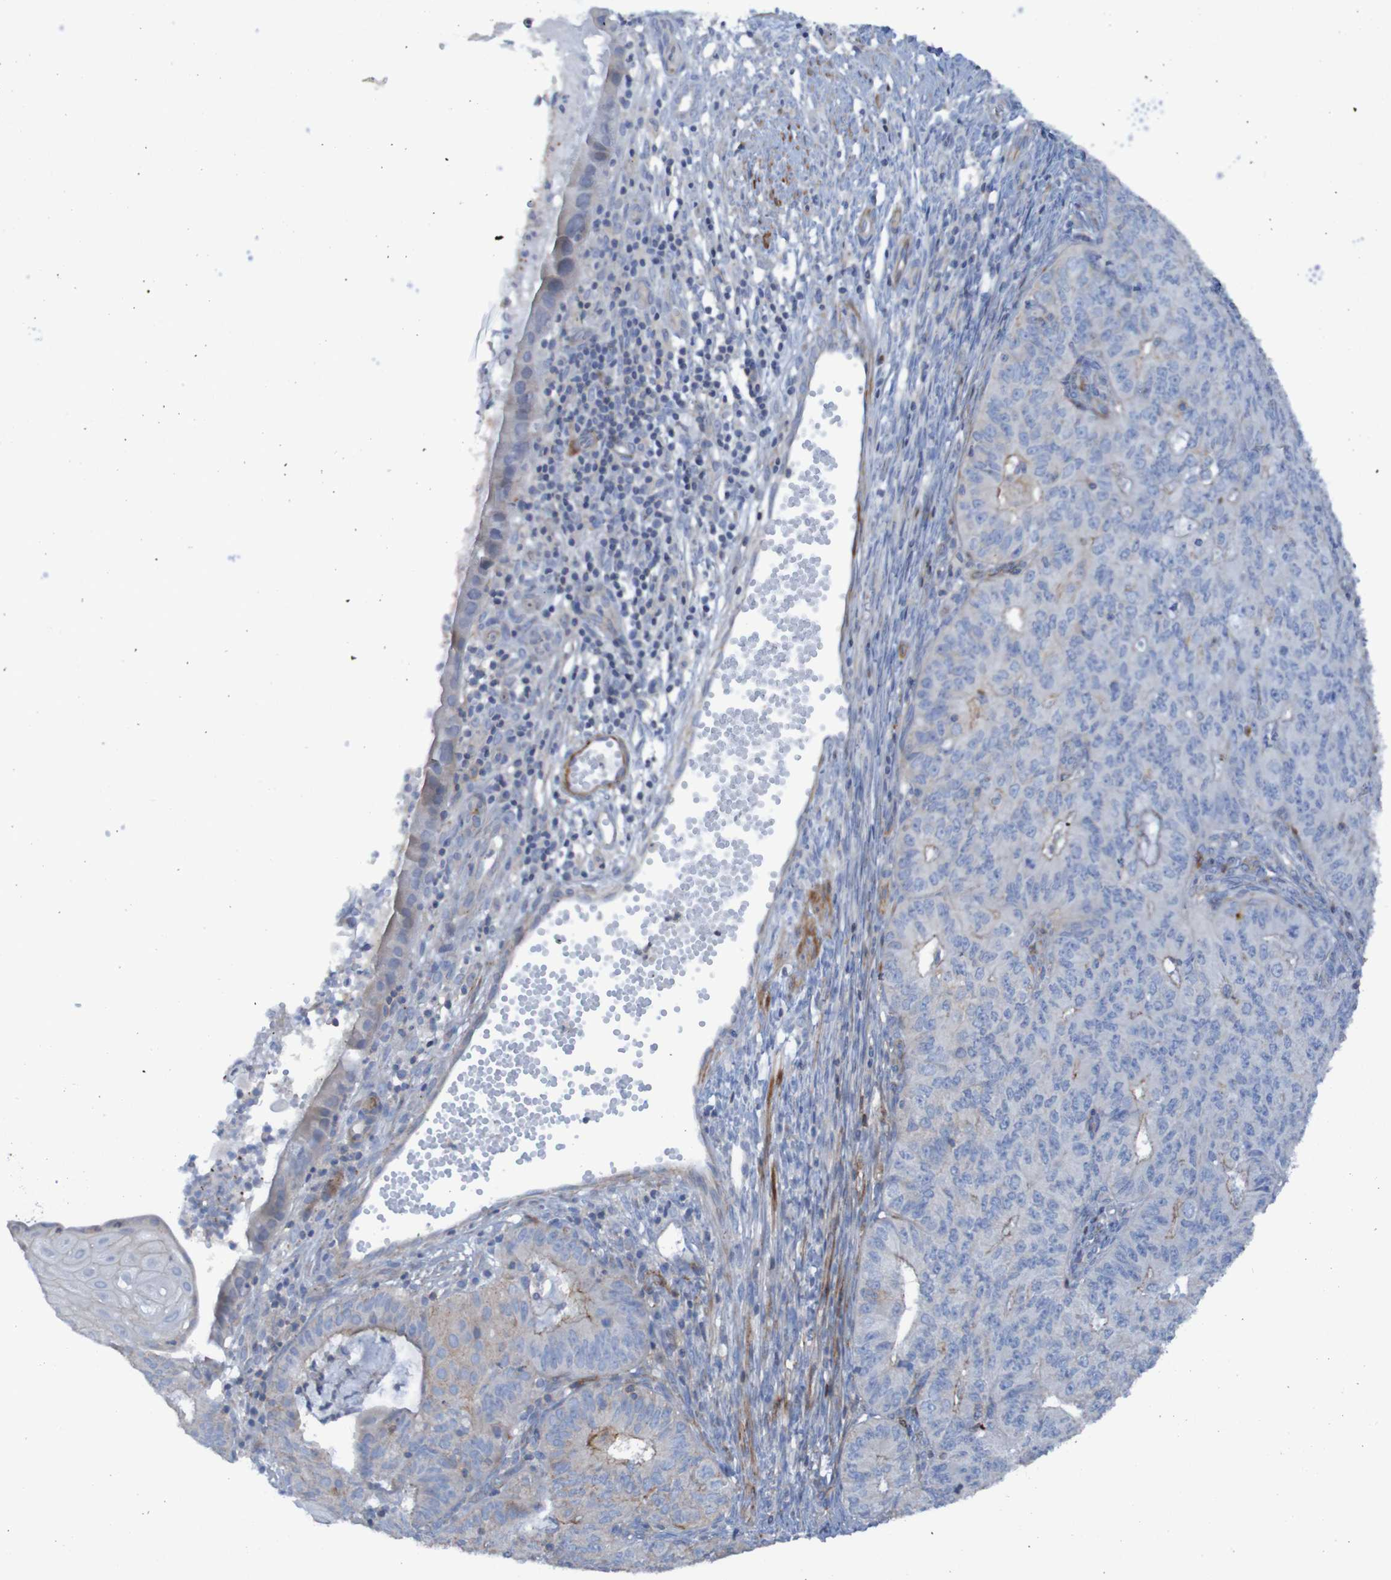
{"staining": {"intensity": "weak", "quantity": "<25%", "location": "cytoplasmic/membranous"}, "tissue": "endometrial cancer", "cell_type": "Tumor cells", "image_type": "cancer", "snomed": [{"axis": "morphology", "description": "Adenocarcinoma, NOS"}, {"axis": "topography", "description": "Endometrium"}], "caption": "DAB (3,3'-diaminobenzidine) immunohistochemical staining of human endometrial cancer displays no significant positivity in tumor cells.", "gene": "RNF182", "patient": {"sex": "female", "age": 32}}